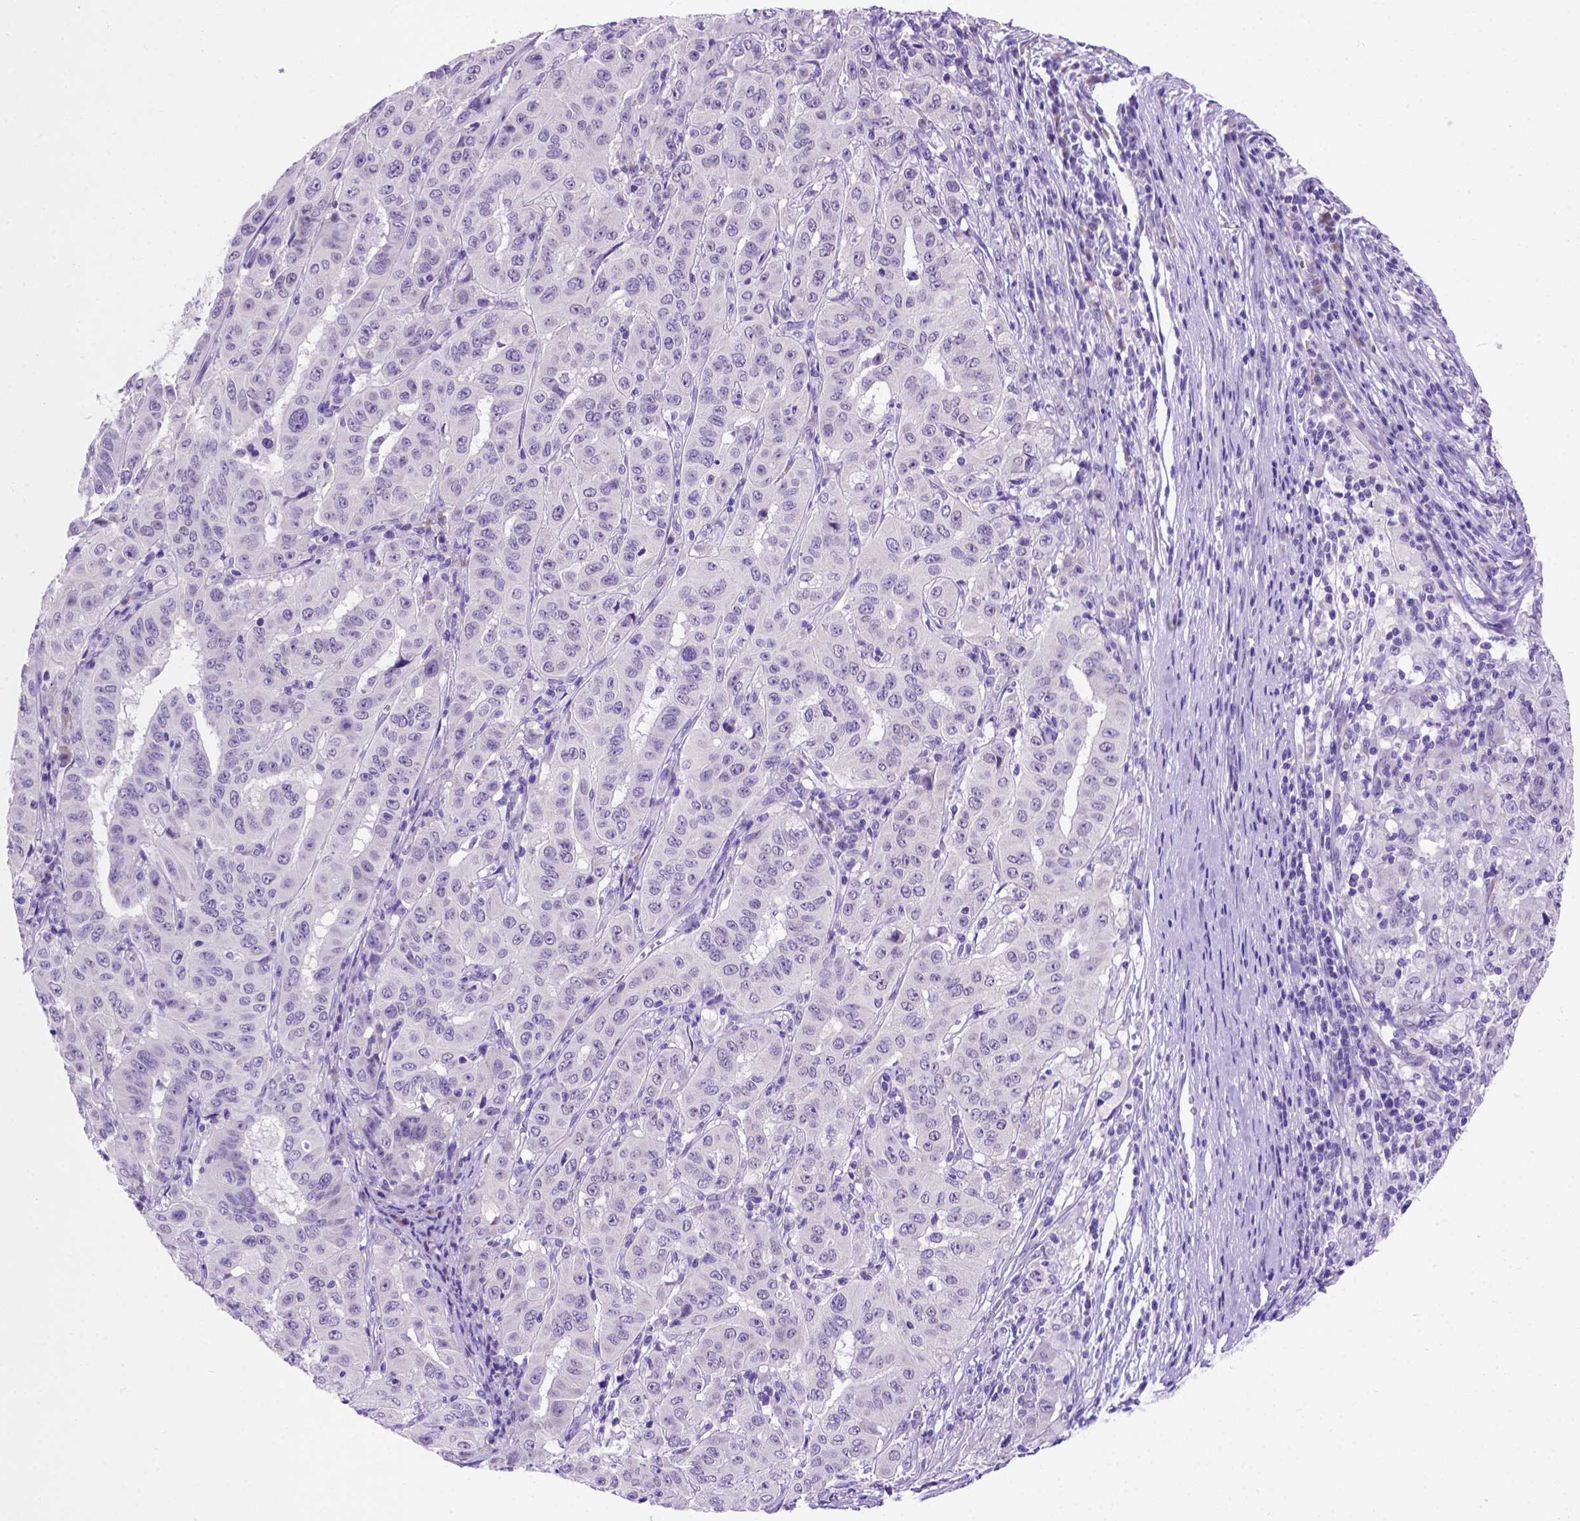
{"staining": {"intensity": "negative", "quantity": "none", "location": "none"}, "tissue": "pancreatic cancer", "cell_type": "Tumor cells", "image_type": "cancer", "snomed": [{"axis": "morphology", "description": "Adenocarcinoma, NOS"}, {"axis": "topography", "description": "Pancreas"}], "caption": "Immunohistochemistry photomicrograph of neoplastic tissue: pancreatic cancer (adenocarcinoma) stained with DAB (3,3'-diaminobenzidine) demonstrates no significant protein positivity in tumor cells. The staining is performed using DAB (3,3'-diaminobenzidine) brown chromogen with nuclei counter-stained in using hematoxylin.", "gene": "FAM81B", "patient": {"sex": "male", "age": 63}}